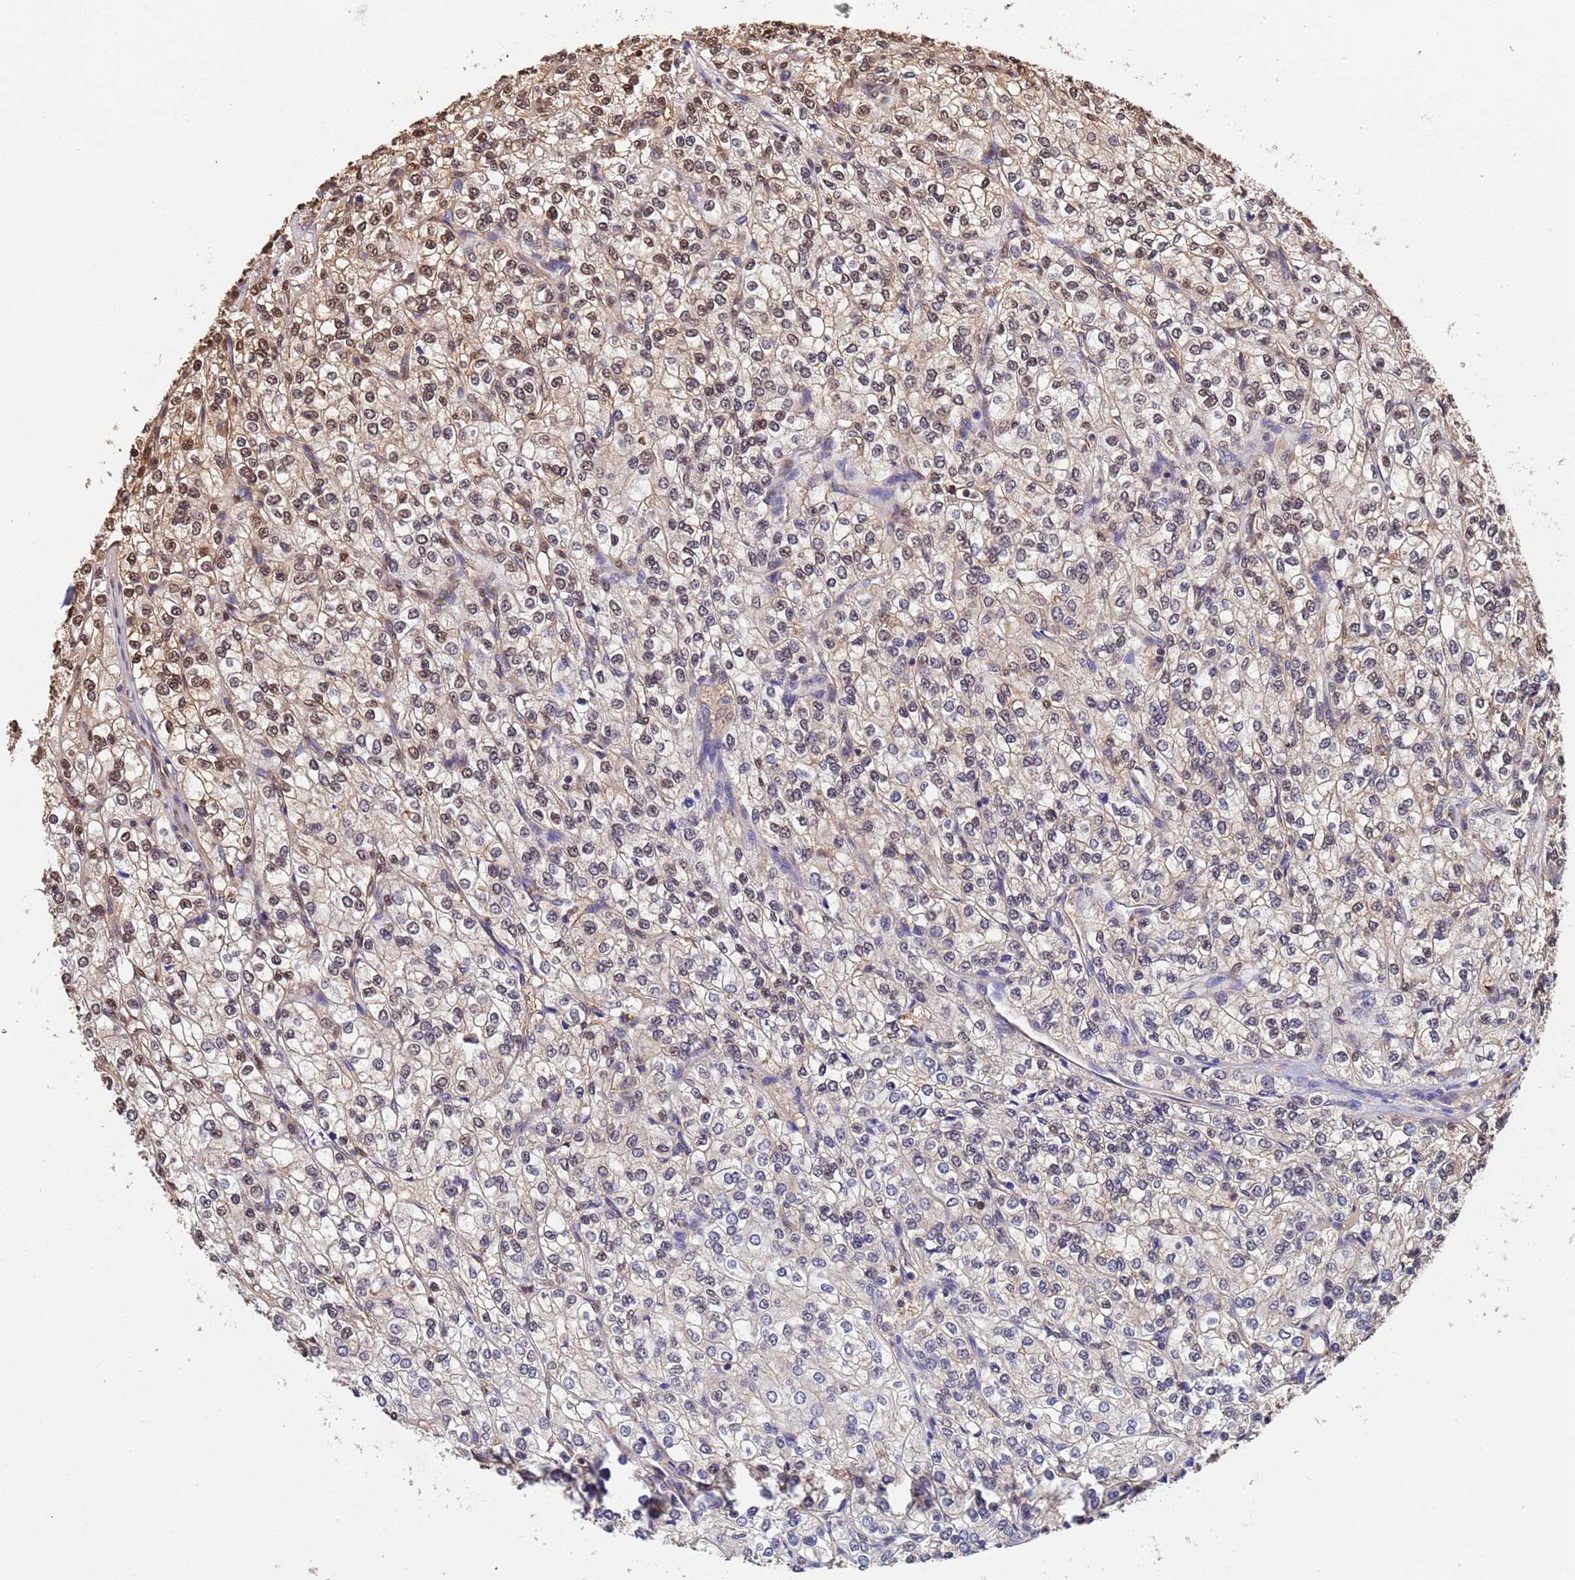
{"staining": {"intensity": "moderate", "quantity": "<25%", "location": "nuclear"}, "tissue": "renal cancer", "cell_type": "Tumor cells", "image_type": "cancer", "snomed": [{"axis": "morphology", "description": "Adenocarcinoma, NOS"}, {"axis": "topography", "description": "Kidney"}], "caption": "Renal cancer stained for a protein displays moderate nuclear positivity in tumor cells.", "gene": "SUMO4", "patient": {"sex": "male", "age": 80}}